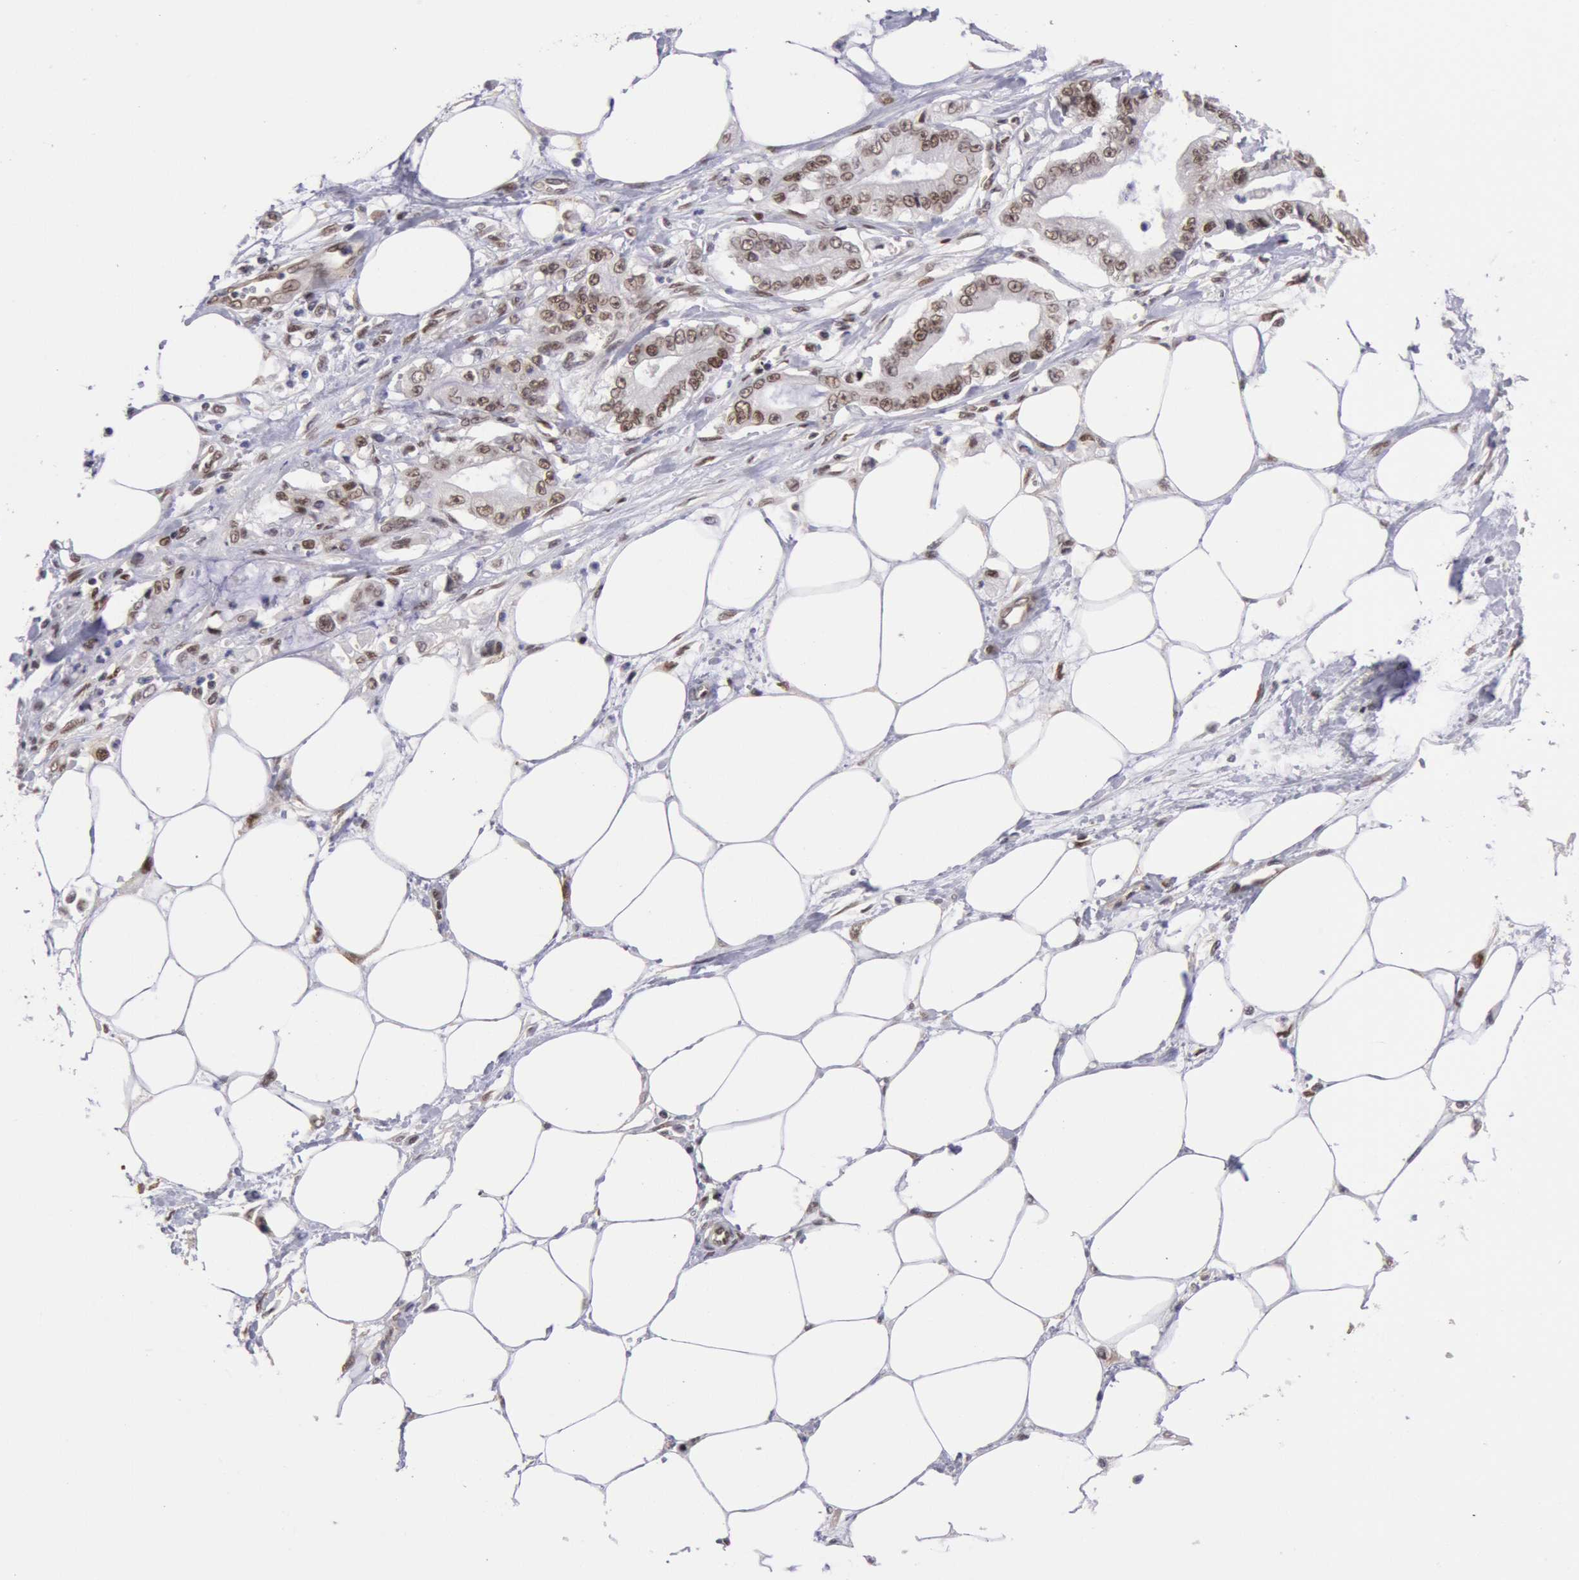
{"staining": {"intensity": "weak", "quantity": "25%-75%", "location": "nuclear"}, "tissue": "pancreatic cancer", "cell_type": "Tumor cells", "image_type": "cancer", "snomed": [{"axis": "morphology", "description": "Adenocarcinoma, NOS"}, {"axis": "topography", "description": "Pancreas"}, {"axis": "topography", "description": "Stomach, upper"}], "caption": "Pancreatic cancer stained with a brown dye exhibits weak nuclear positive positivity in approximately 25%-75% of tumor cells.", "gene": "CDKN2B", "patient": {"sex": "male", "age": 77}}